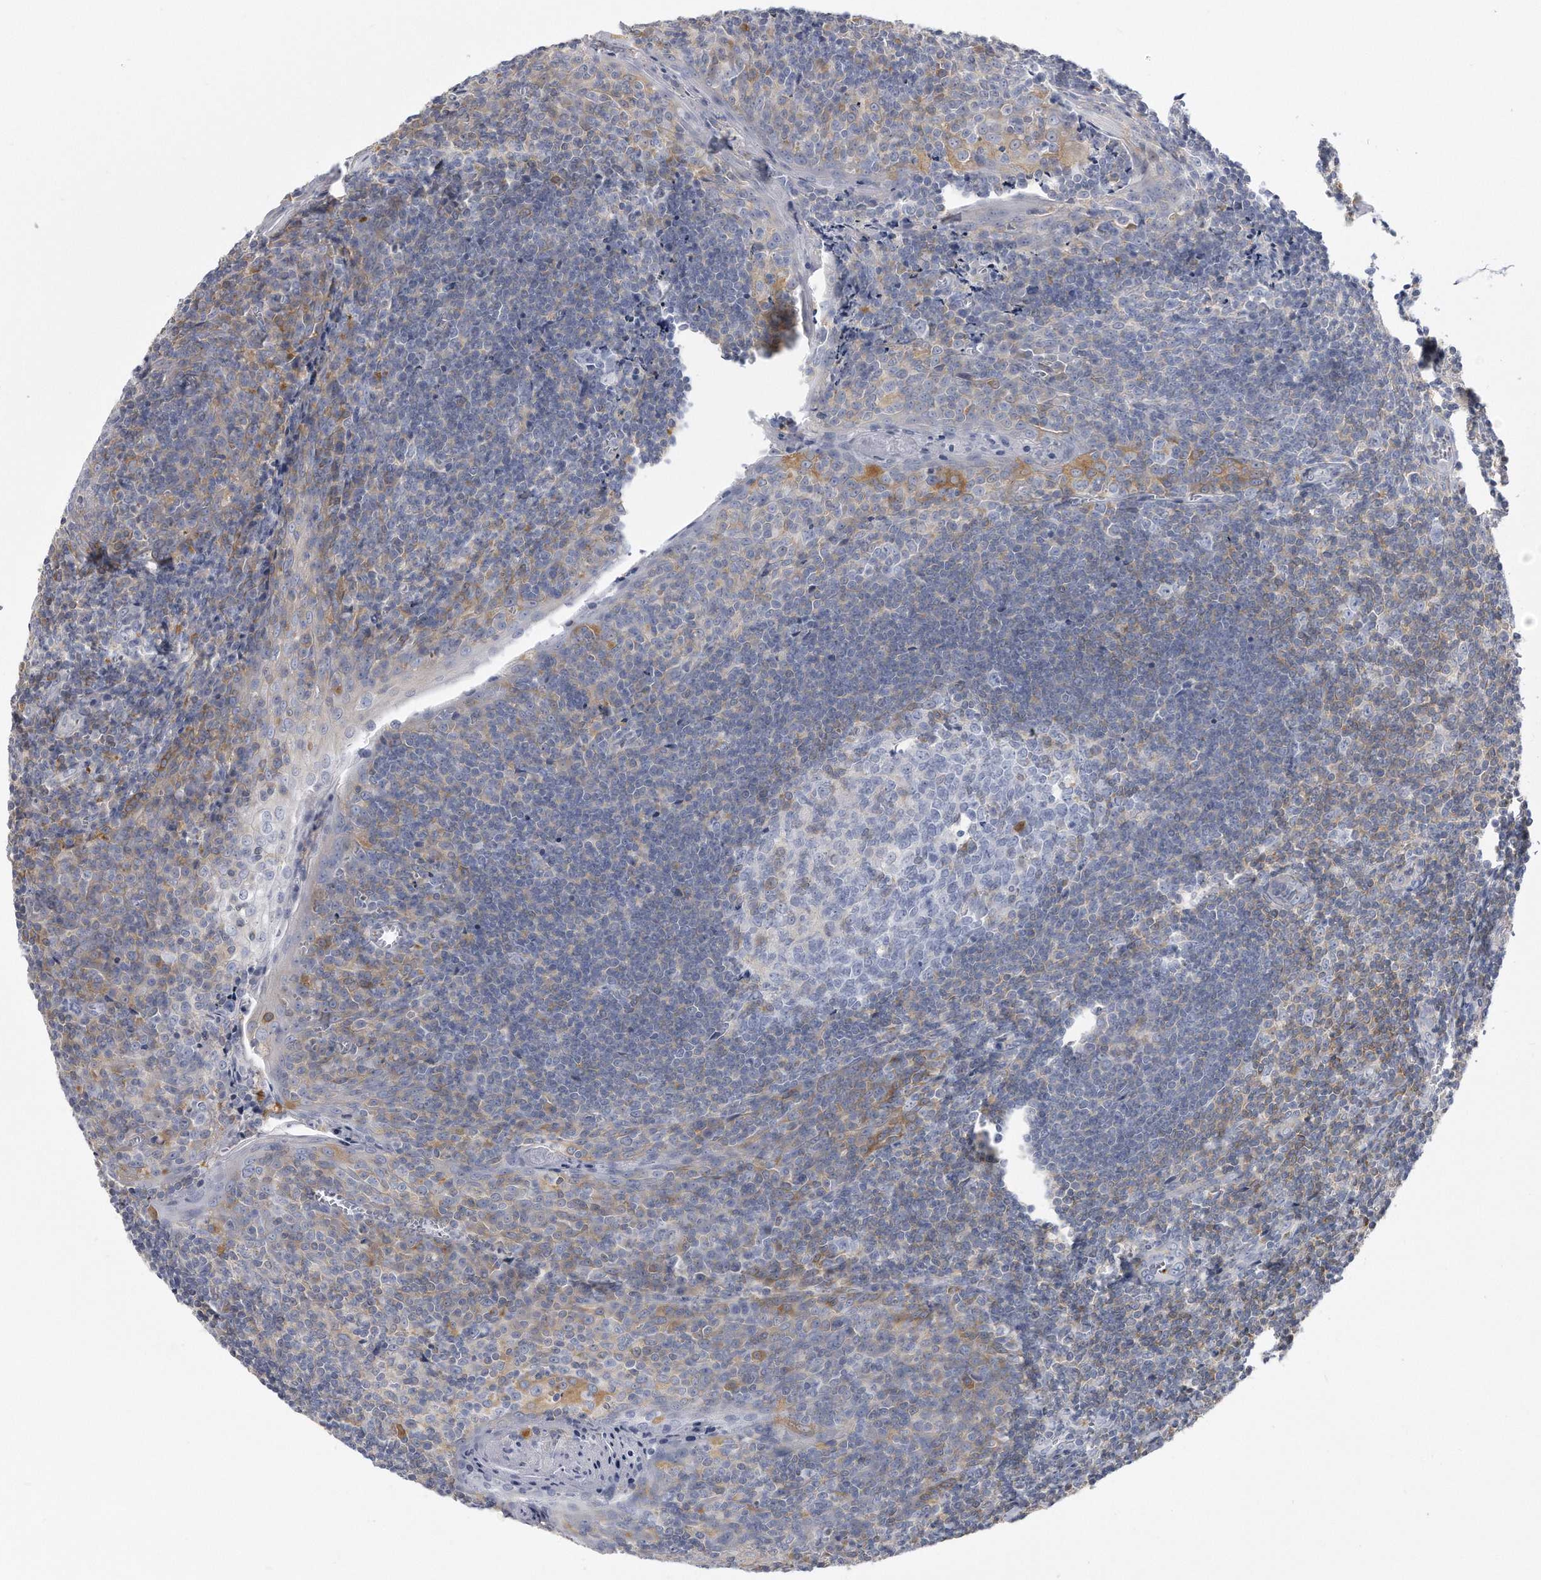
{"staining": {"intensity": "negative", "quantity": "none", "location": "none"}, "tissue": "tonsil", "cell_type": "Germinal center cells", "image_type": "normal", "snomed": [{"axis": "morphology", "description": "Normal tissue, NOS"}, {"axis": "topography", "description": "Tonsil"}], "caption": "Tonsil was stained to show a protein in brown. There is no significant expression in germinal center cells. (DAB (3,3'-diaminobenzidine) immunohistochemistry visualized using brightfield microscopy, high magnification).", "gene": "PYGB", "patient": {"sex": "male", "age": 27}}